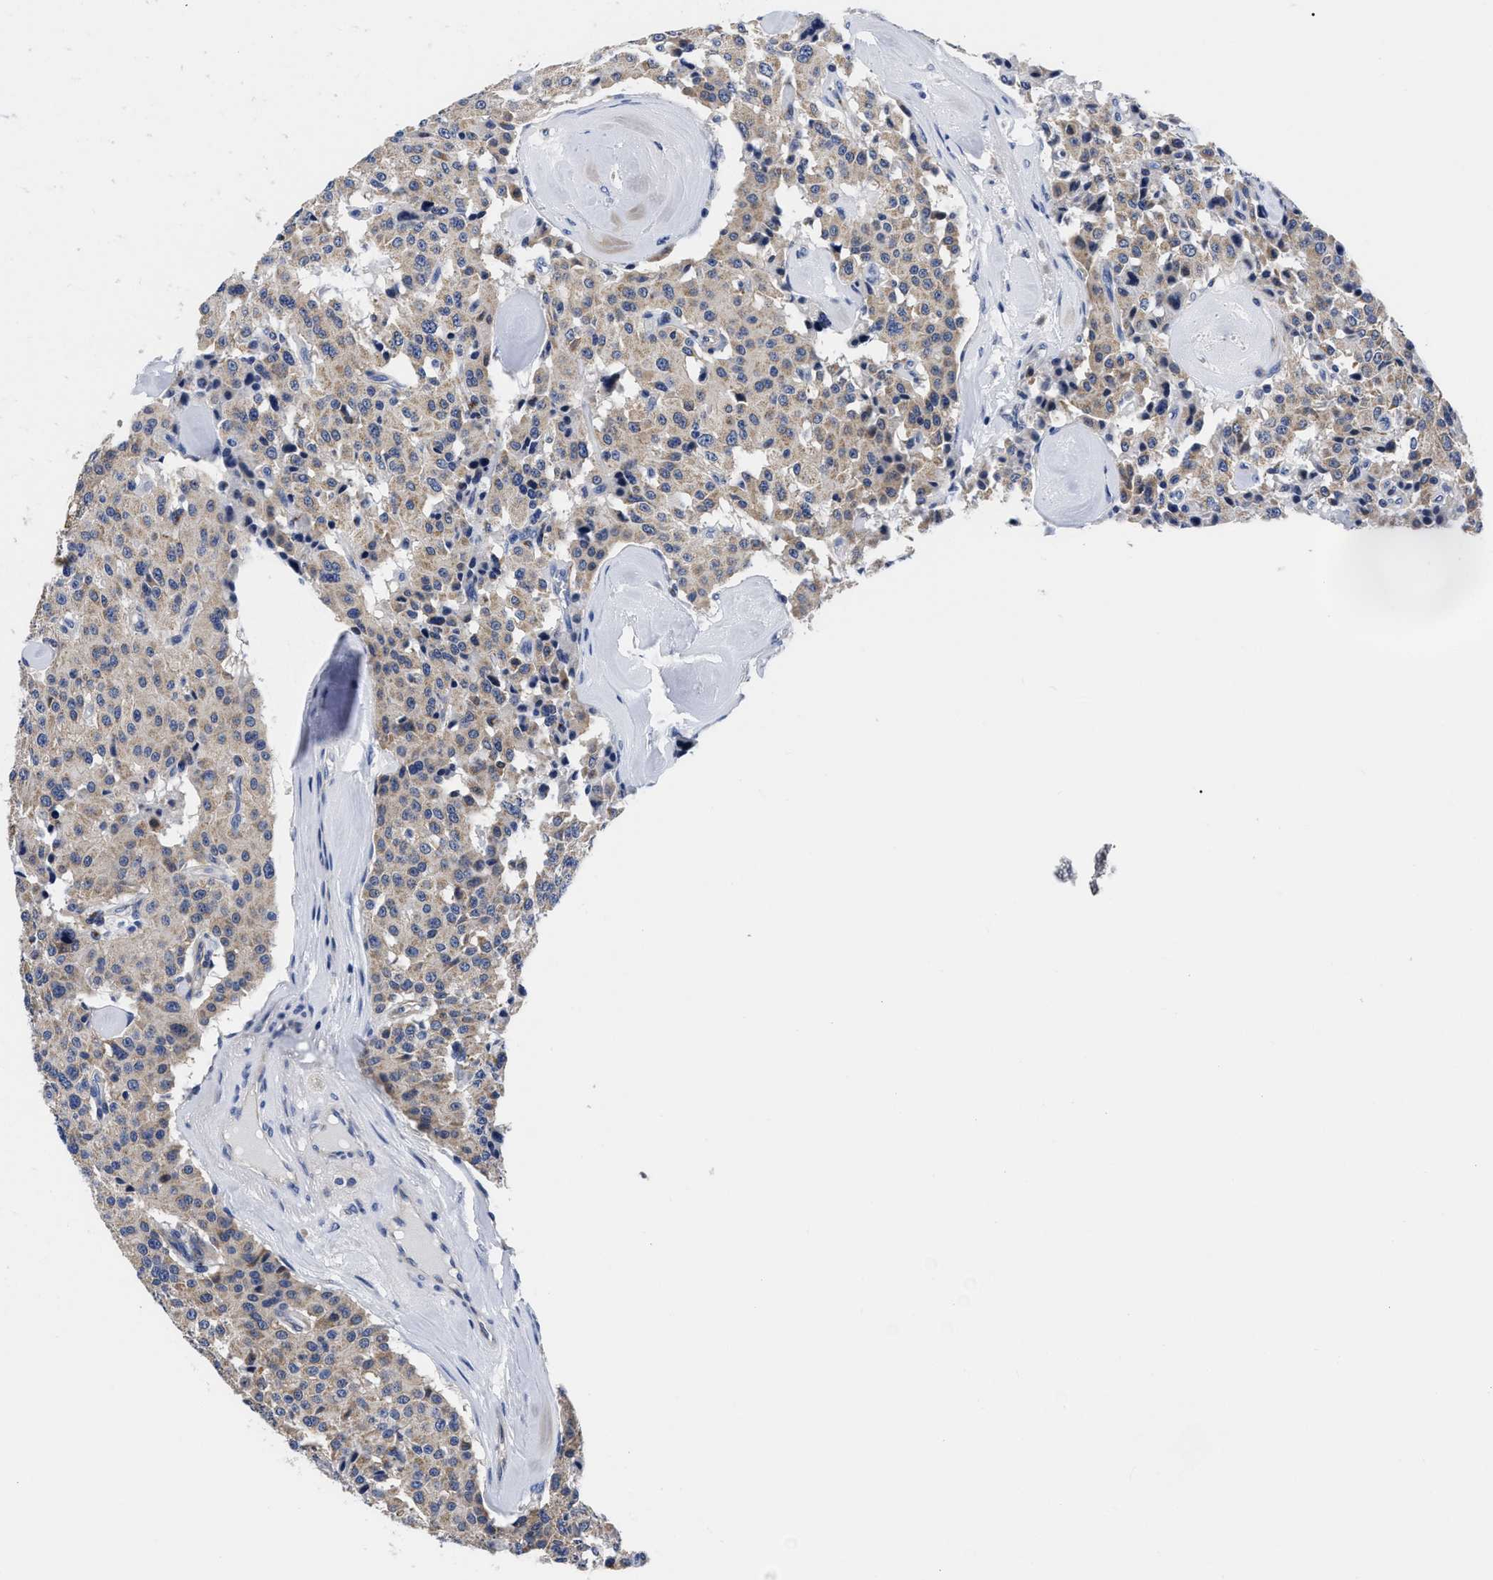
{"staining": {"intensity": "weak", "quantity": ">75%", "location": "cytoplasmic/membranous"}, "tissue": "carcinoid", "cell_type": "Tumor cells", "image_type": "cancer", "snomed": [{"axis": "morphology", "description": "Carcinoid, malignant, NOS"}, {"axis": "topography", "description": "Lung"}], "caption": "Protein staining demonstrates weak cytoplasmic/membranous staining in approximately >75% of tumor cells in carcinoid (malignant).", "gene": "SLC35F1", "patient": {"sex": "male", "age": 30}}